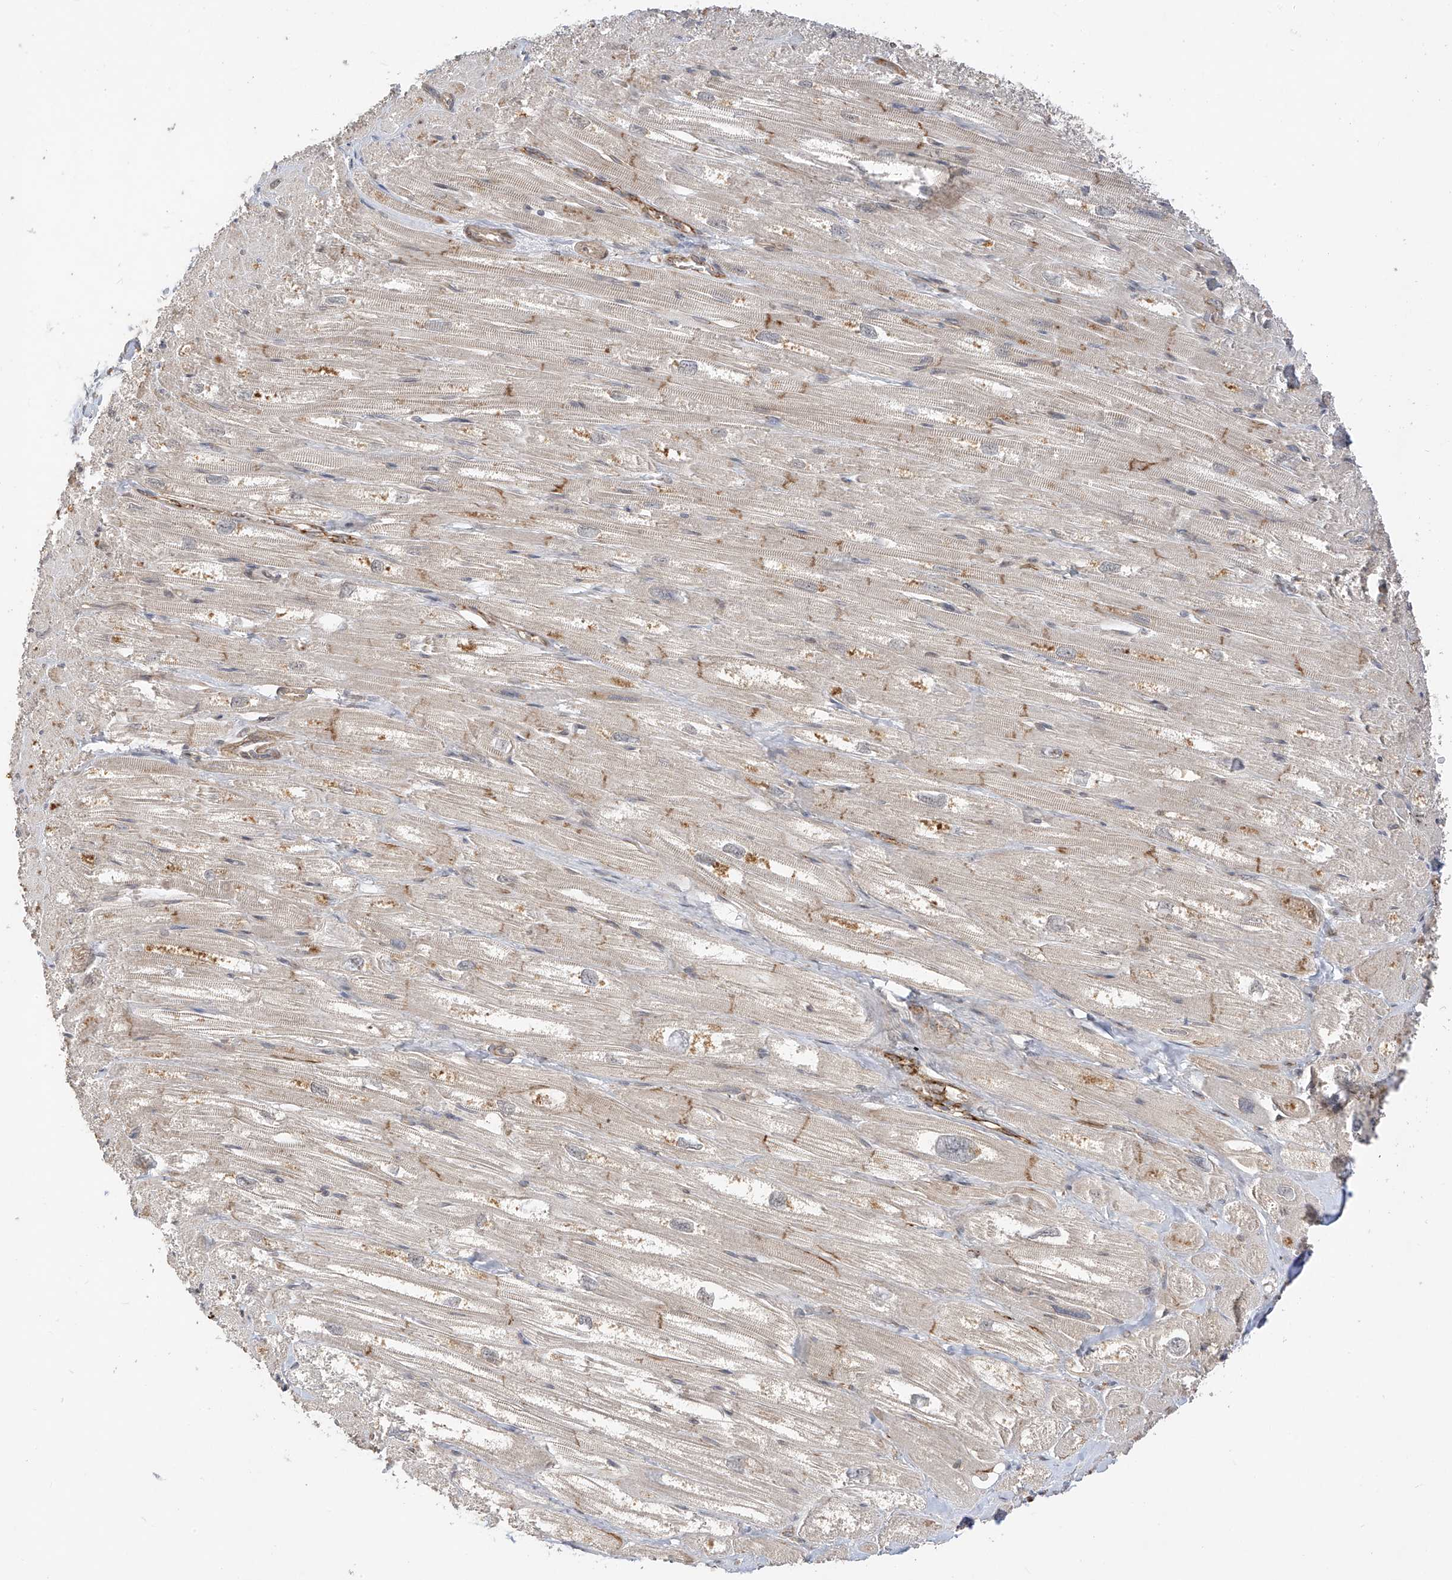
{"staining": {"intensity": "moderate", "quantity": "<25%", "location": "cytoplasmic/membranous"}, "tissue": "heart muscle", "cell_type": "Cardiomyocytes", "image_type": "normal", "snomed": [{"axis": "morphology", "description": "Normal tissue, NOS"}, {"axis": "topography", "description": "Heart"}], "caption": "Heart muscle stained for a protein (brown) displays moderate cytoplasmic/membranous positive positivity in about <25% of cardiomyocytes.", "gene": "MRTFA", "patient": {"sex": "male", "age": 50}}